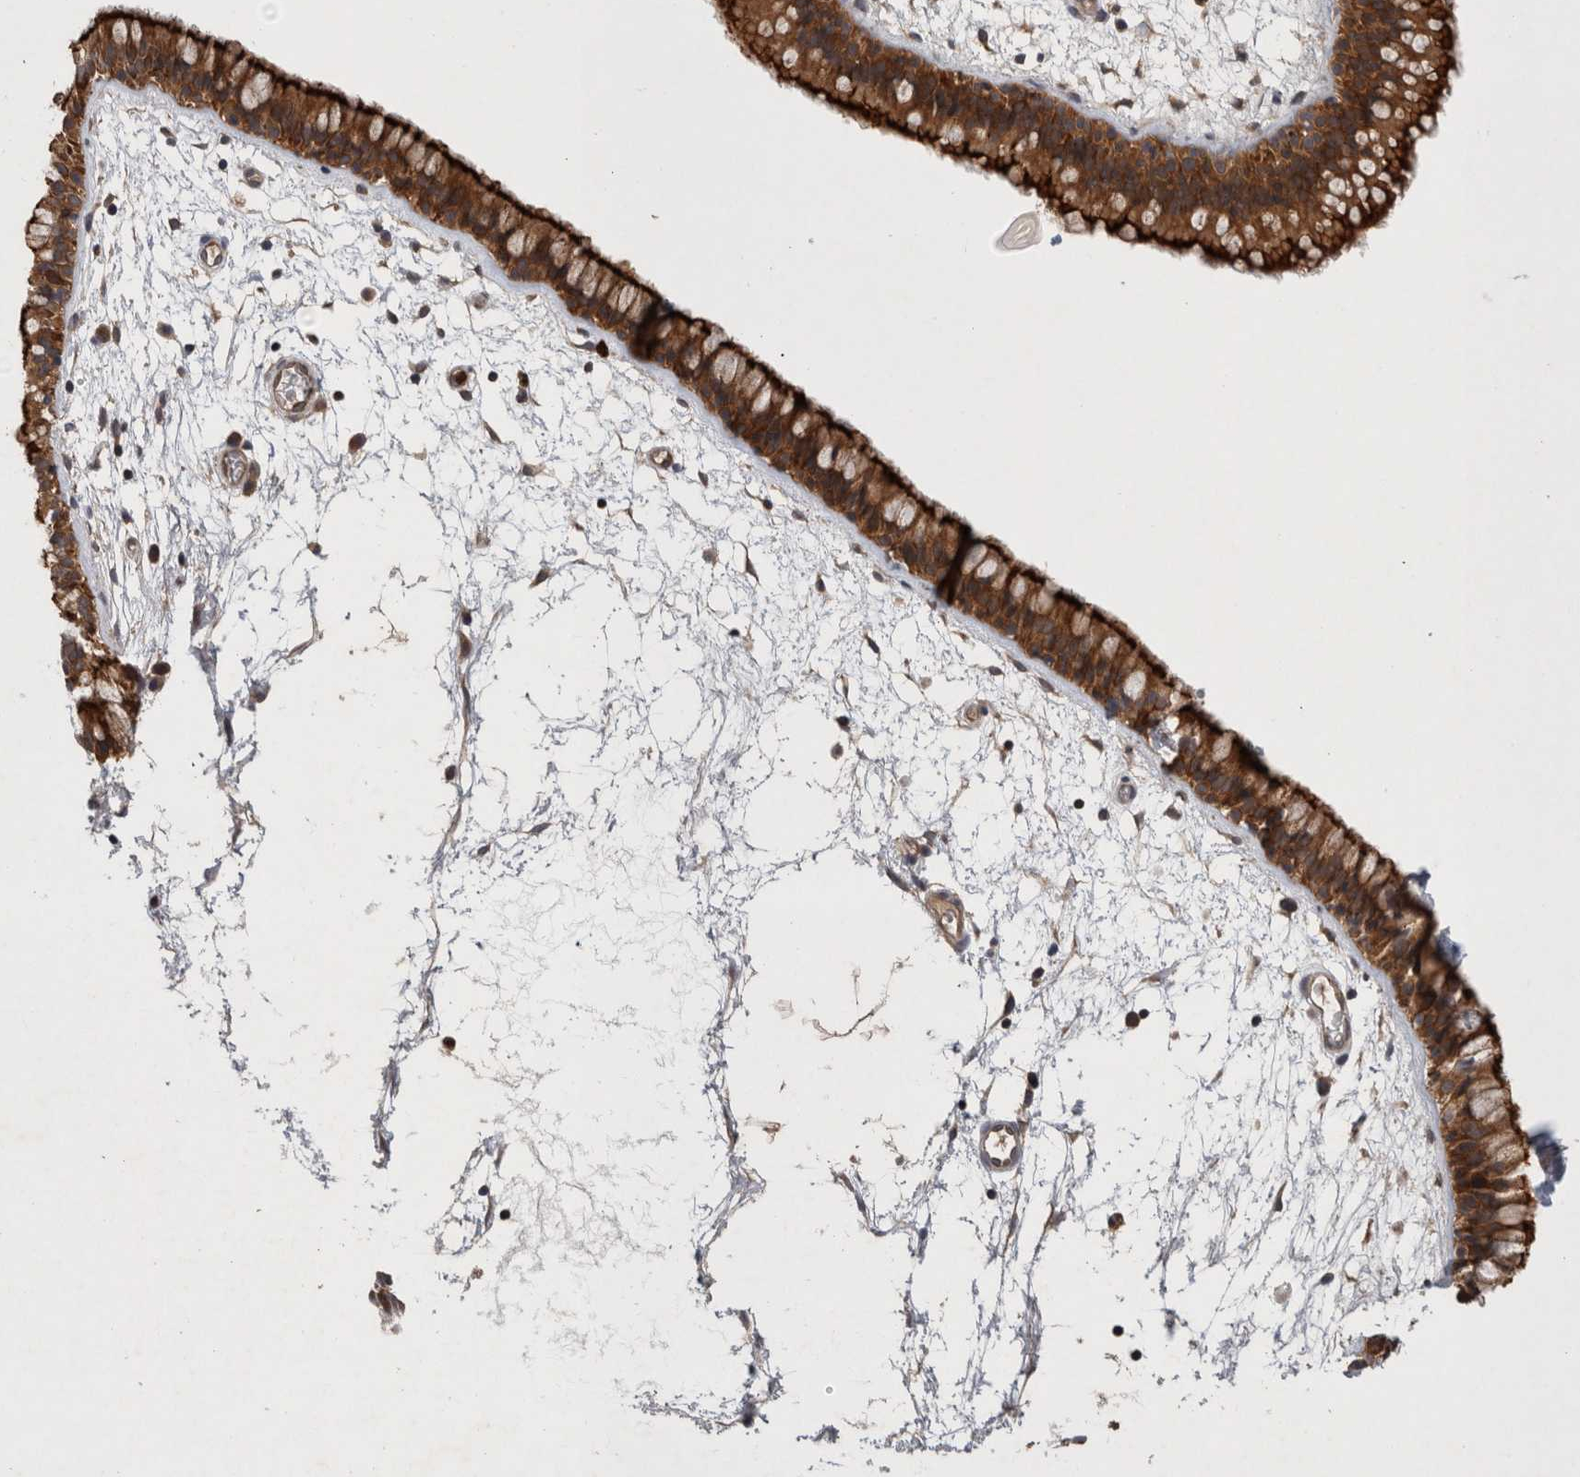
{"staining": {"intensity": "strong", "quantity": ">75%", "location": "cytoplasmic/membranous"}, "tissue": "nasopharynx", "cell_type": "Respiratory epithelial cells", "image_type": "normal", "snomed": [{"axis": "morphology", "description": "Normal tissue, NOS"}, {"axis": "morphology", "description": "Inflammation, NOS"}, {"axis": "topography", "description": "Nasopharynx"}], "caption": "Immunohistochemistry (IHC) (DAB (3,3'-diaminobenzidine)) staining of benign nasopharynx exhibits strong cytoplasmic/membranous protein expression in approximately >75% of respiratory epithelial cells. (DAB IHC, brown staining for protein, blue staining for nuclei).", "gene": "PDCD2", "patient": {"sex": "male", "age": 48}}